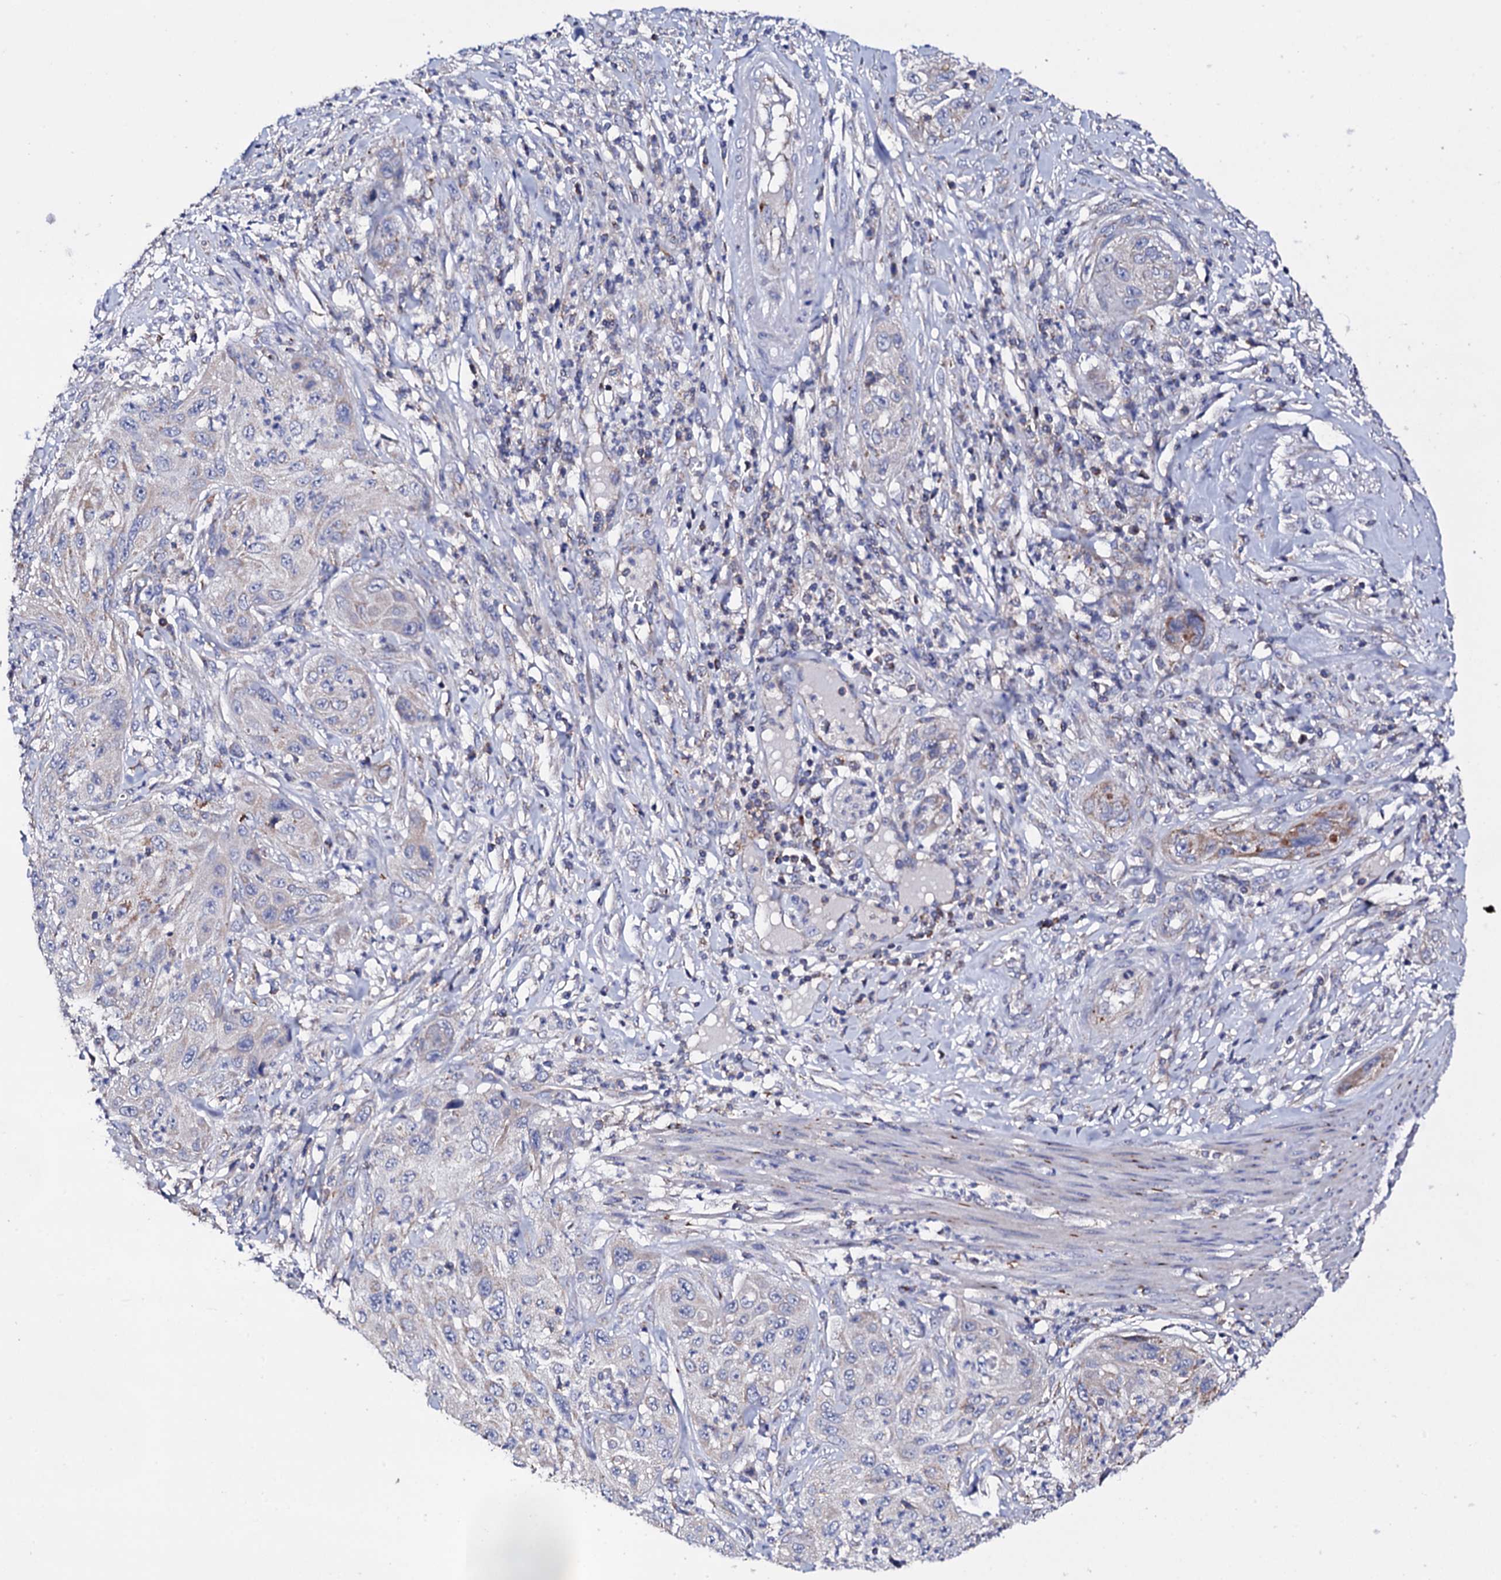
{"staining": {"intensity": "weak", "quantity": "<25%", "location": "cytoplasmic/membranous"}, "tissue": "cervical cancer", "cell_type": "Tumor cells", "image_type": "cancer", "snomed": [{"axis": "morphology", "description": "Squamous cell carcinoma, NOS"}, {"axis": "topography", "description": "Cervix"}], "caption": "A high-resolution micrograph shows IHC staining of cervical squamous cell carcinoma, which exhibits no significant staining in tumor cells.", "gene": "TCAF2", "patient": {"sex": "female", "age": 42}}